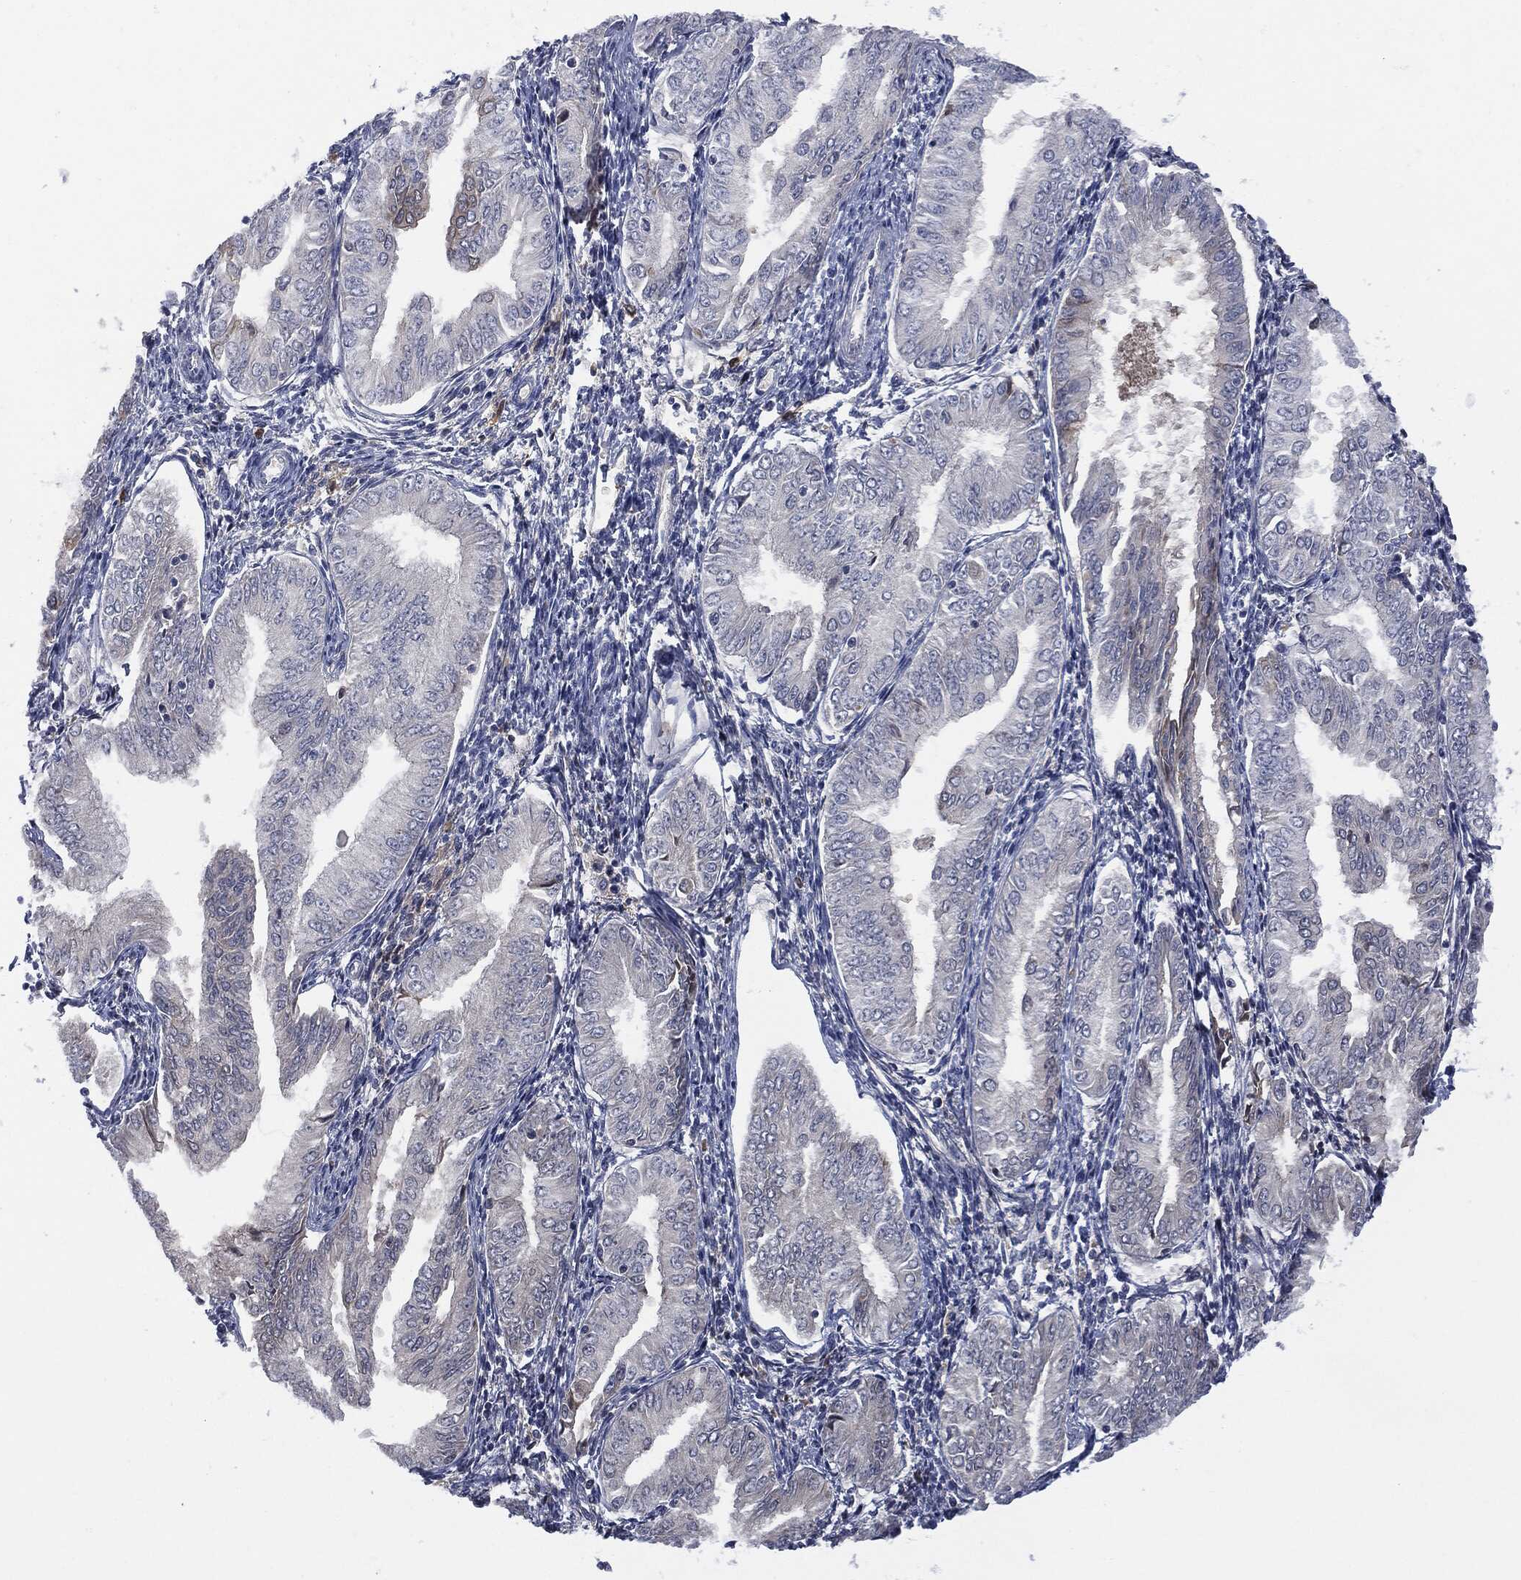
{"staining": {"intensity": "weak", "quantity": "<25%", "location": "cytoplasmic/membranous"}, "tissue": "endometrial cancer", "cell_type": "Tumor cells", "image_type": "cancer", "snomed": [{"axis": "morphology", "description": "Adenocarcinoma, NOS"}, {"axis": "topography", "description": "Endometrium"}], "caption": "A micrograph of human endometrial cancer is negative for staining in tumor cells. Nuclei are stained in blue.", "gene": "BTK", "patient": {"sex": "female", "age": 53}}